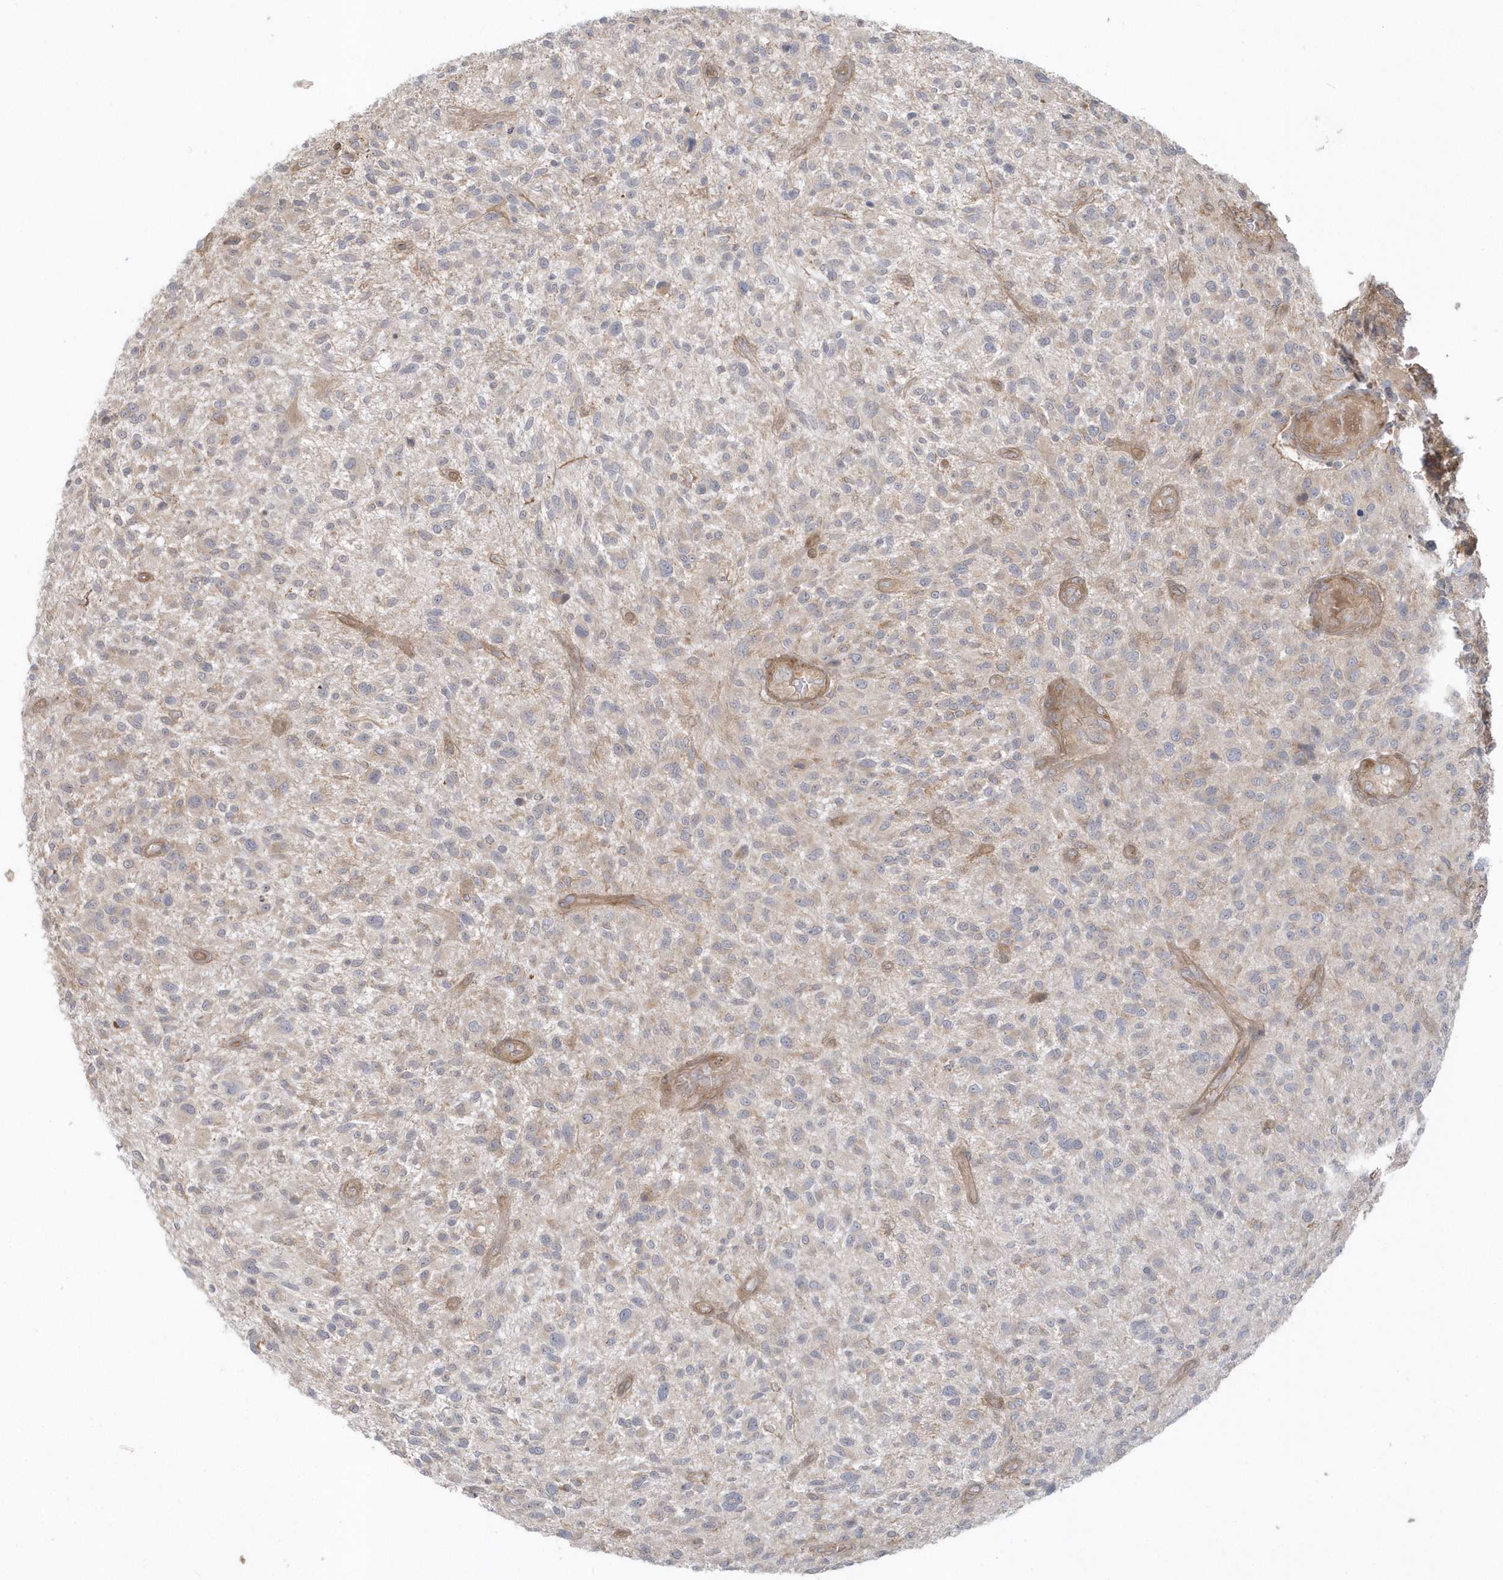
{"staining": {"intensity": "negative", "quantity": "none", "location": "none"}, "tissue": "glioma", "cell_type": "Tumor cells", "image_type": "cancer", "snomed": [{"axis": "morphology", "description": "Glioma, malignant, High grade"}, {"axis": "topography", "description": "Brain"}], "caption": "The IHC histopathology image has no significant staining in tumor cells of glioma tissue.", "gene": "ACTR1A", "patient": {"sex": "male", "age": 47}}